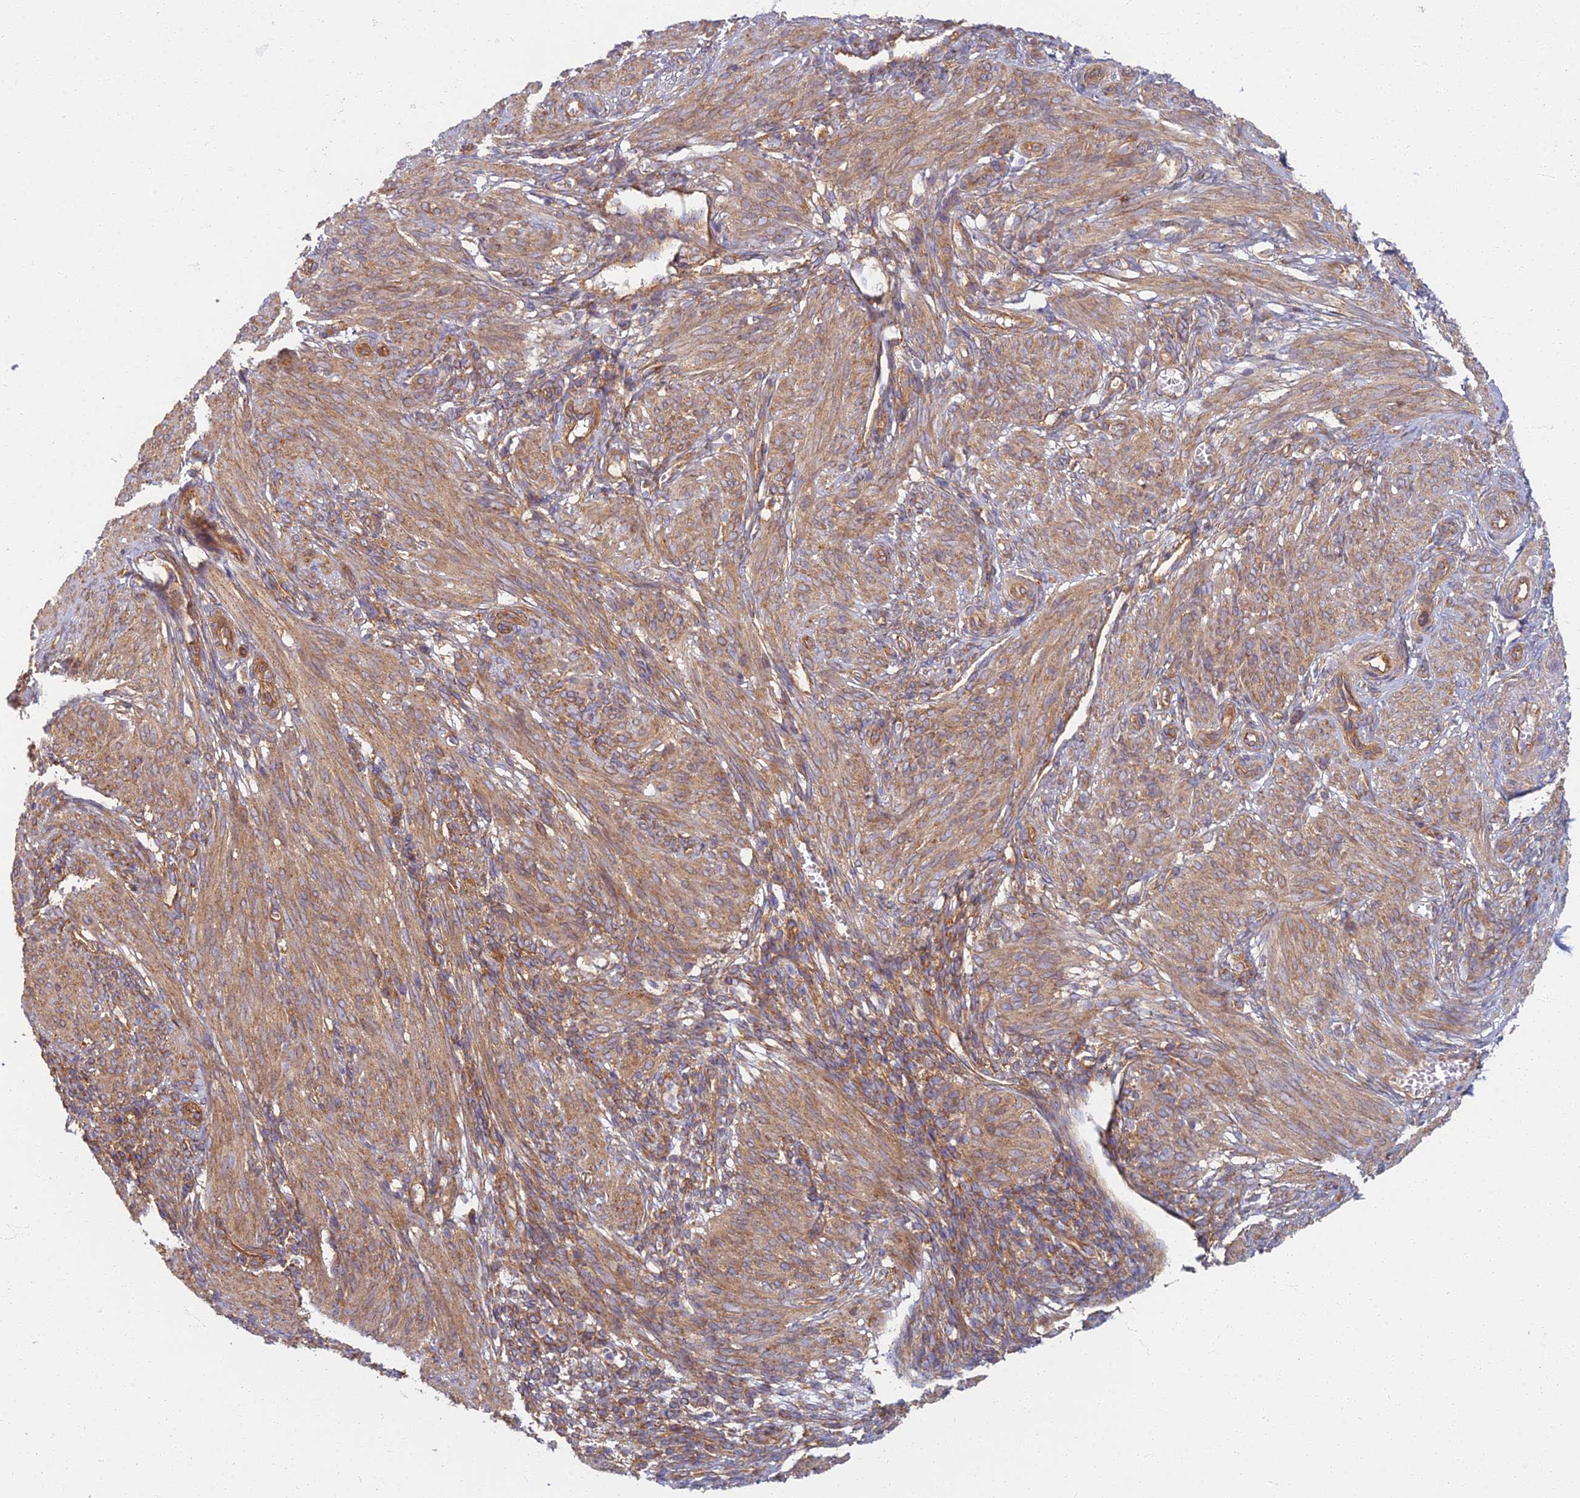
{"staining": {"intensity": "moderate", "quantity": ">75%", "location": "cytoplasmic/membranous"}, "tissue": "smooth muscle", "cell_type": "Smooth muscle cells", "image_type": "normal", "snomed": [{"axis": "morphology", "description": "Normal tissue, NOS"}, {"axis": "topography", "description": "Smooth muscle"}], "caption": "Immunohistochemistry (DAB) staining of benign smooth muscle reveals moderate cytoplasmic/membranous protein expression in approximately >75% of smooth muscle cells.", "gene": "RBSN", "patient": {"sex": "female", "age": 39}}